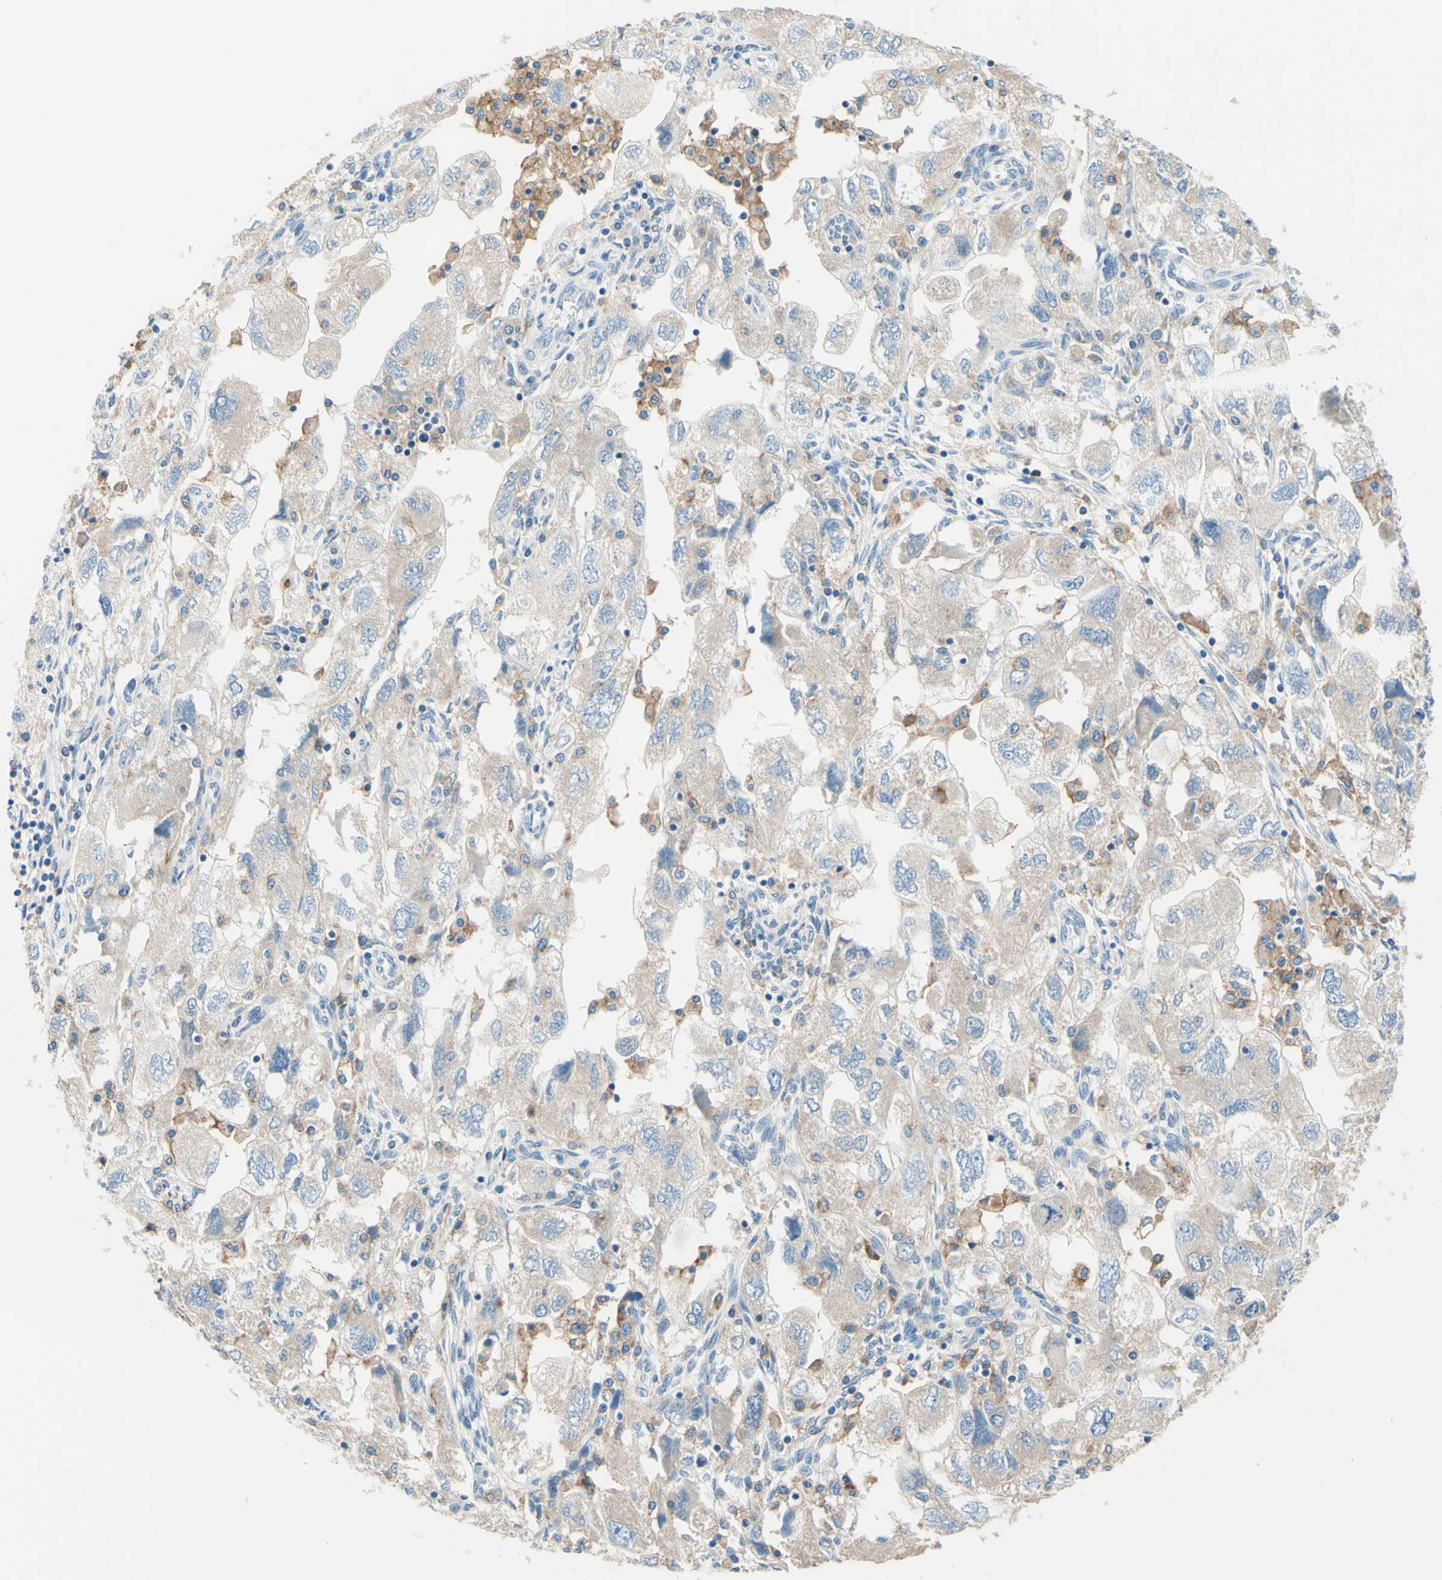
{"staining": {"intensity": "weak", "quantity": "25%-75%", "location": "cytoplasmic/membranous"}, "tissue": "ovarian cancer", "cell_type": "Tumor cells", "image_type": "cancer", "snomed": [{"axis": "morphology", "description": "Carcinoma, NOS"}, {"axis": "morphology", "description": "Cystadenocarcinoma, serous, NOS"}, {"axis": "topography", "description": "Ovary"}], "caption": "High-magnification brightfield microscopy of ovarian cancer stained with DAB (3,3'-diaminobenzidine) (brown) and counterstained with hematoxylin (blue). tumor cells exhibit weak cytoplasmic/membranous positivity is present in approximately25%-75% of cells. (Brightfield microscopy of DAB IHC at high magnification).", "gene": "SIGLEC9", "patient": {"sex": "female", "age": 69}}